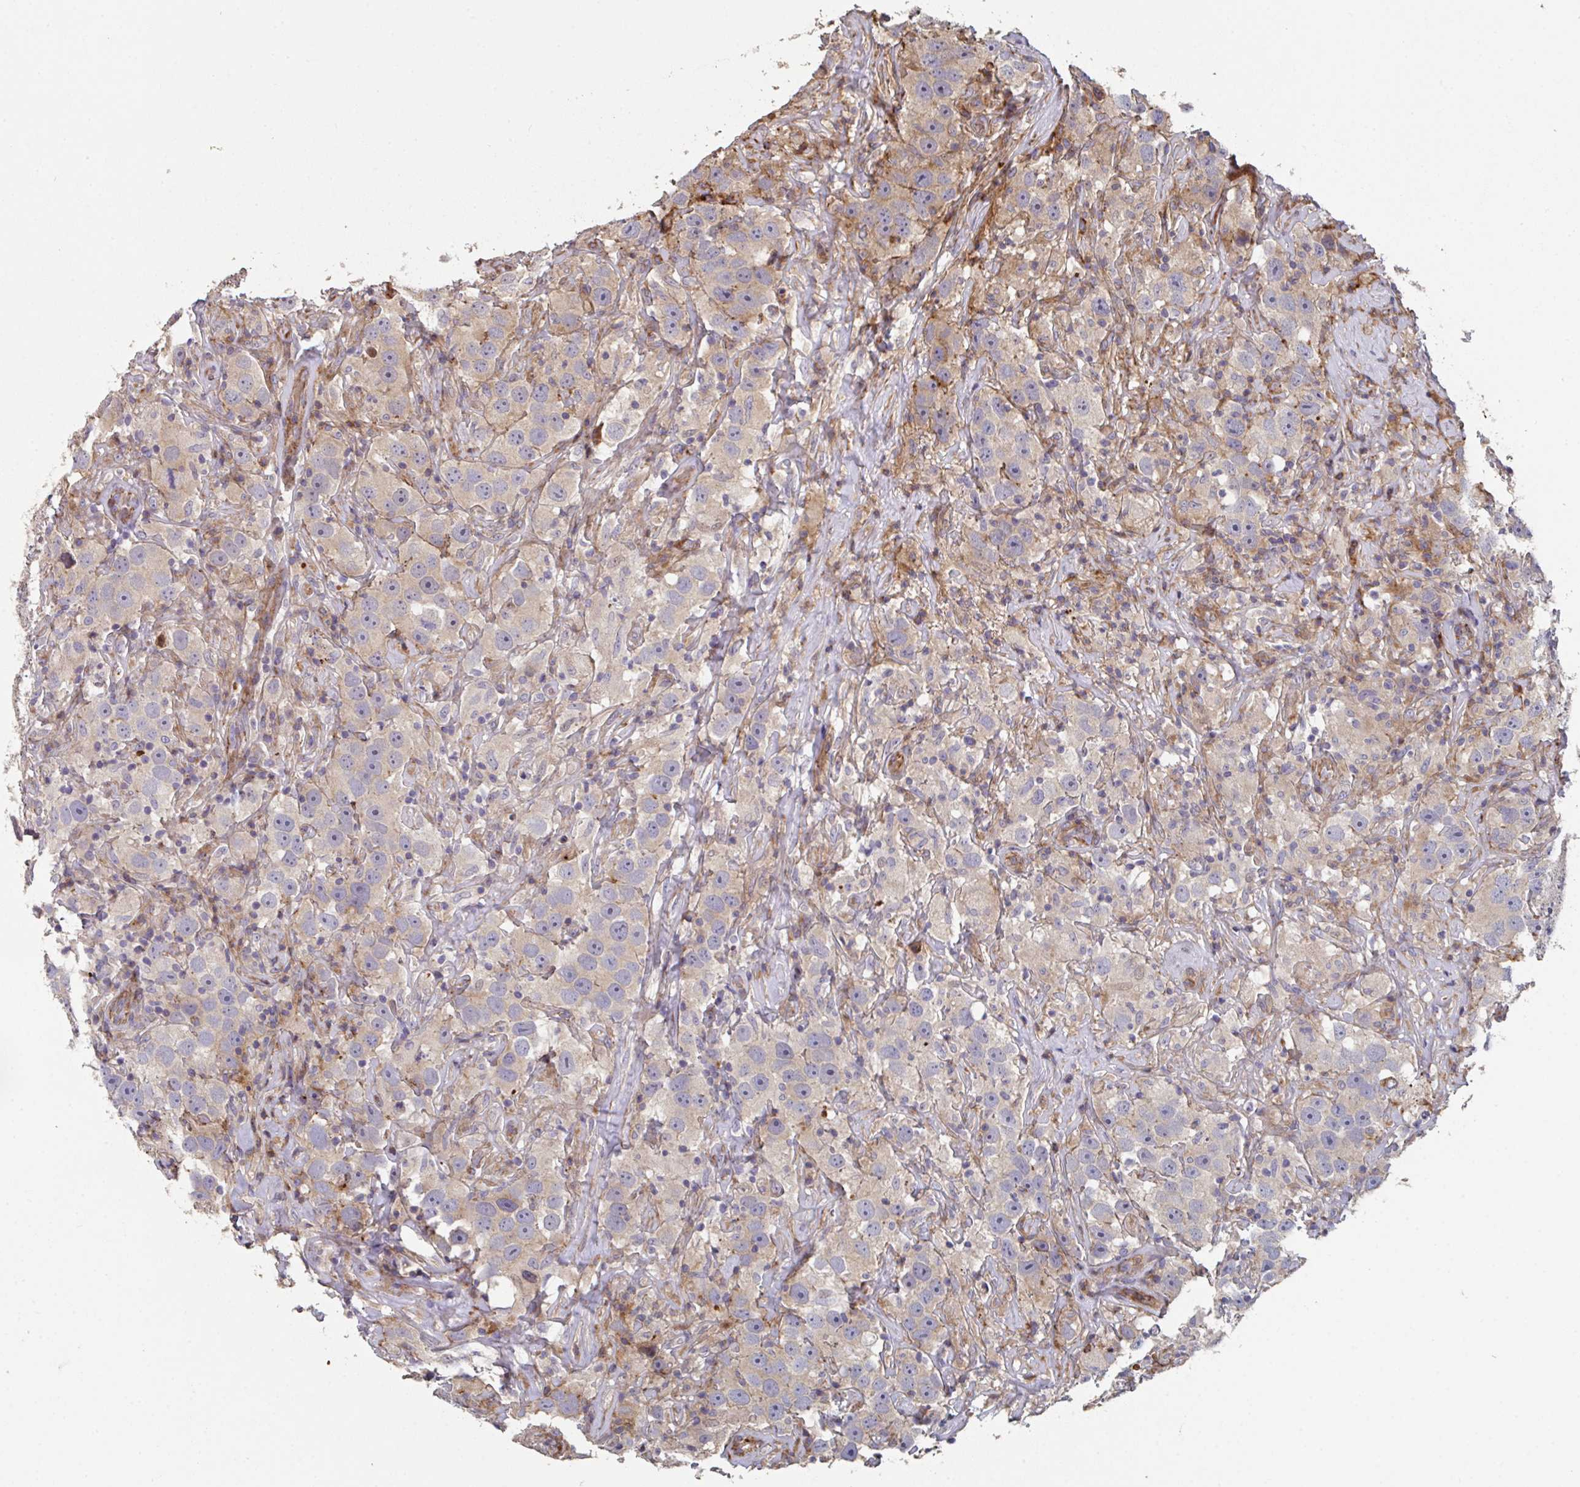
{"staining": {"intensity": "weak", "quantity": "25%-75%", "location": "cytoplasmic/membranous"}, "tissue": "testis cancer", "cell_type": "Tumor cells", "image_type": "cancer", "snomed": [{"axis": "morphology", "description": "Seminoma, NOS"}, {"axis": "topography", "description": "Testis"}], "caption": "Testis seminoma tissue demonstrates weak cytoplasmic/membranous positivity in about 25%-75% of tumor cells, visualized by immunohistochemistry.", "gene": "FZD2", "patient": {"sex": "male", "age": 49}}